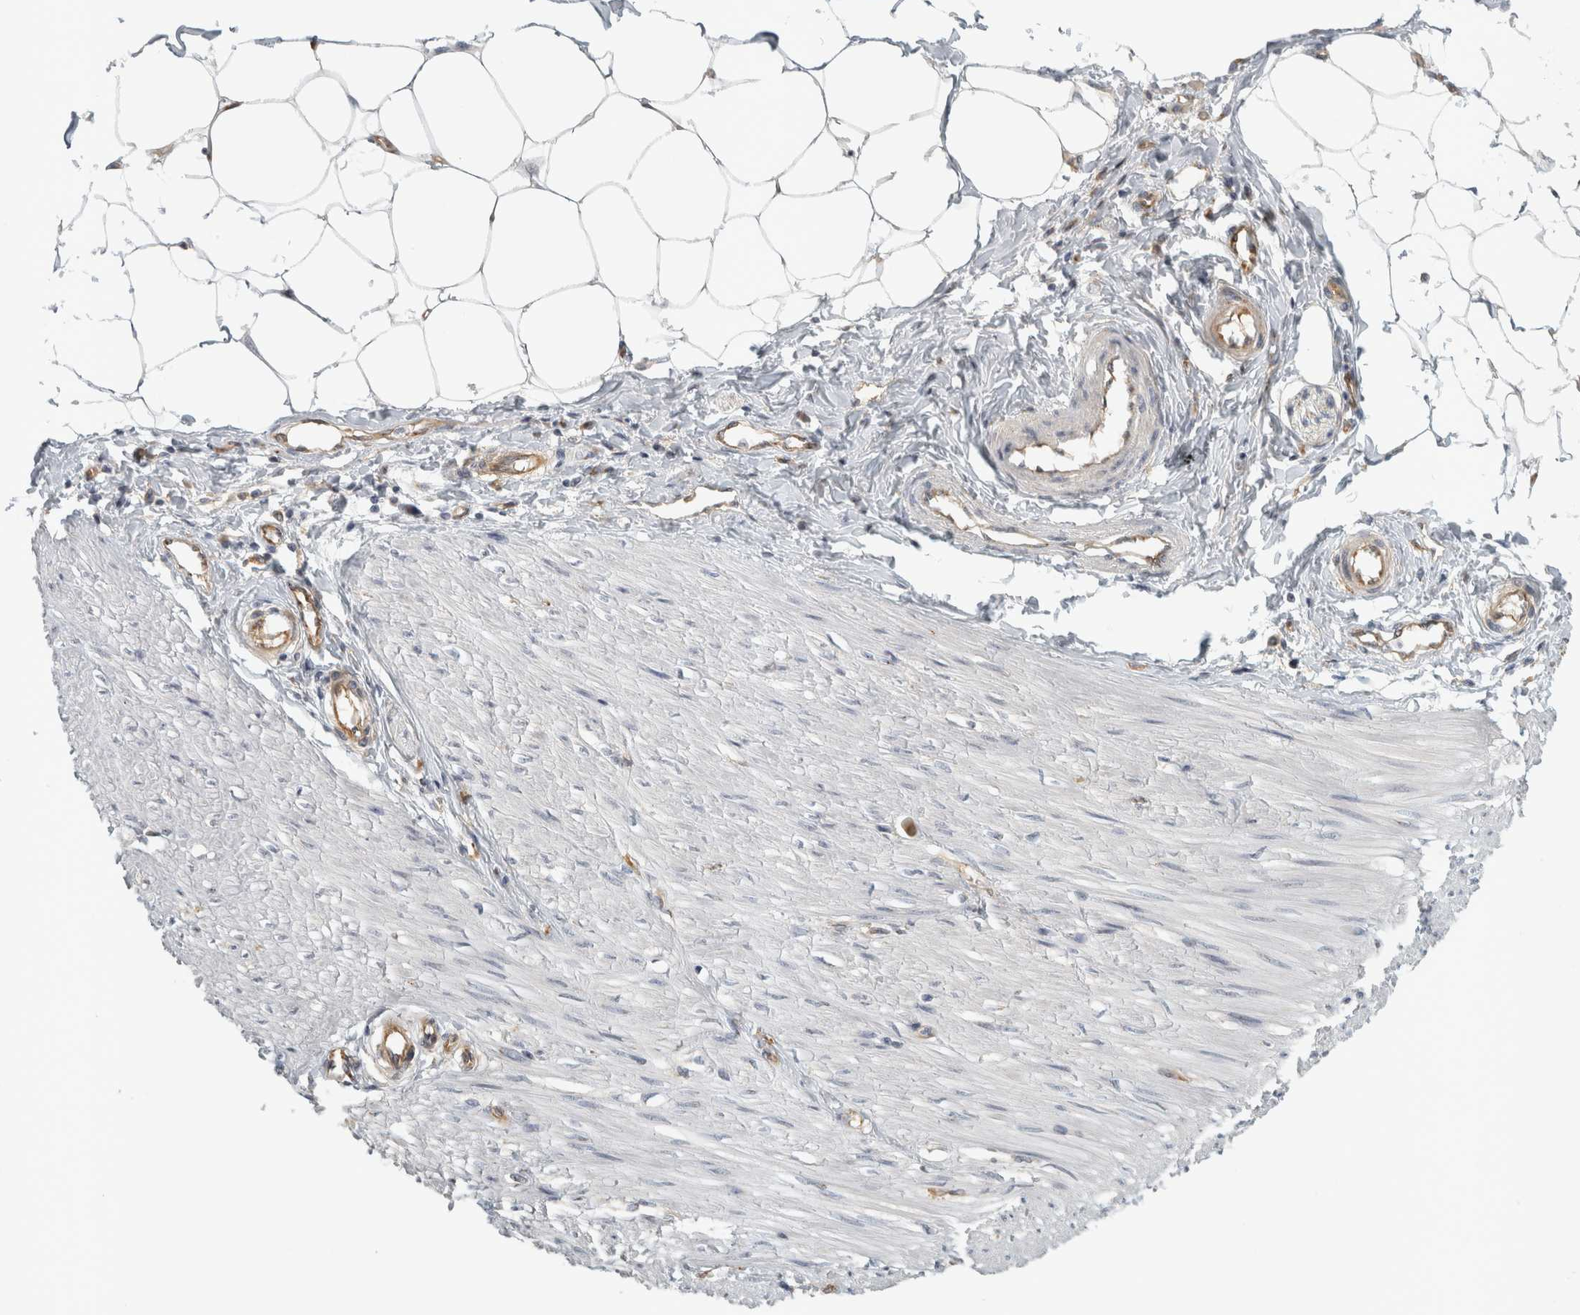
{"staining": {"intensity": "negative", "quantity": "none", "location": "none"}, "tissue": "adipose tissue", "cell_type": "Adipocytes", "image_type": "normal", "snomed": [{"axis": "morphology", "description": "Normal tissue, NOS"}, {"axis": "morphology", "description": "Adenocarcinoma, NOS"}, {"axis": "topography", "description": "Colon"}, {"axis": "topography", "description": "Peripheral nerve tissue"}], "caption": "This is an immunohistochemistry histopathology image of benign human adipose tissue. There is no staining in adipocytes.", "gene": "PEX6", "patient": {"sex": "male", "age": 14}}